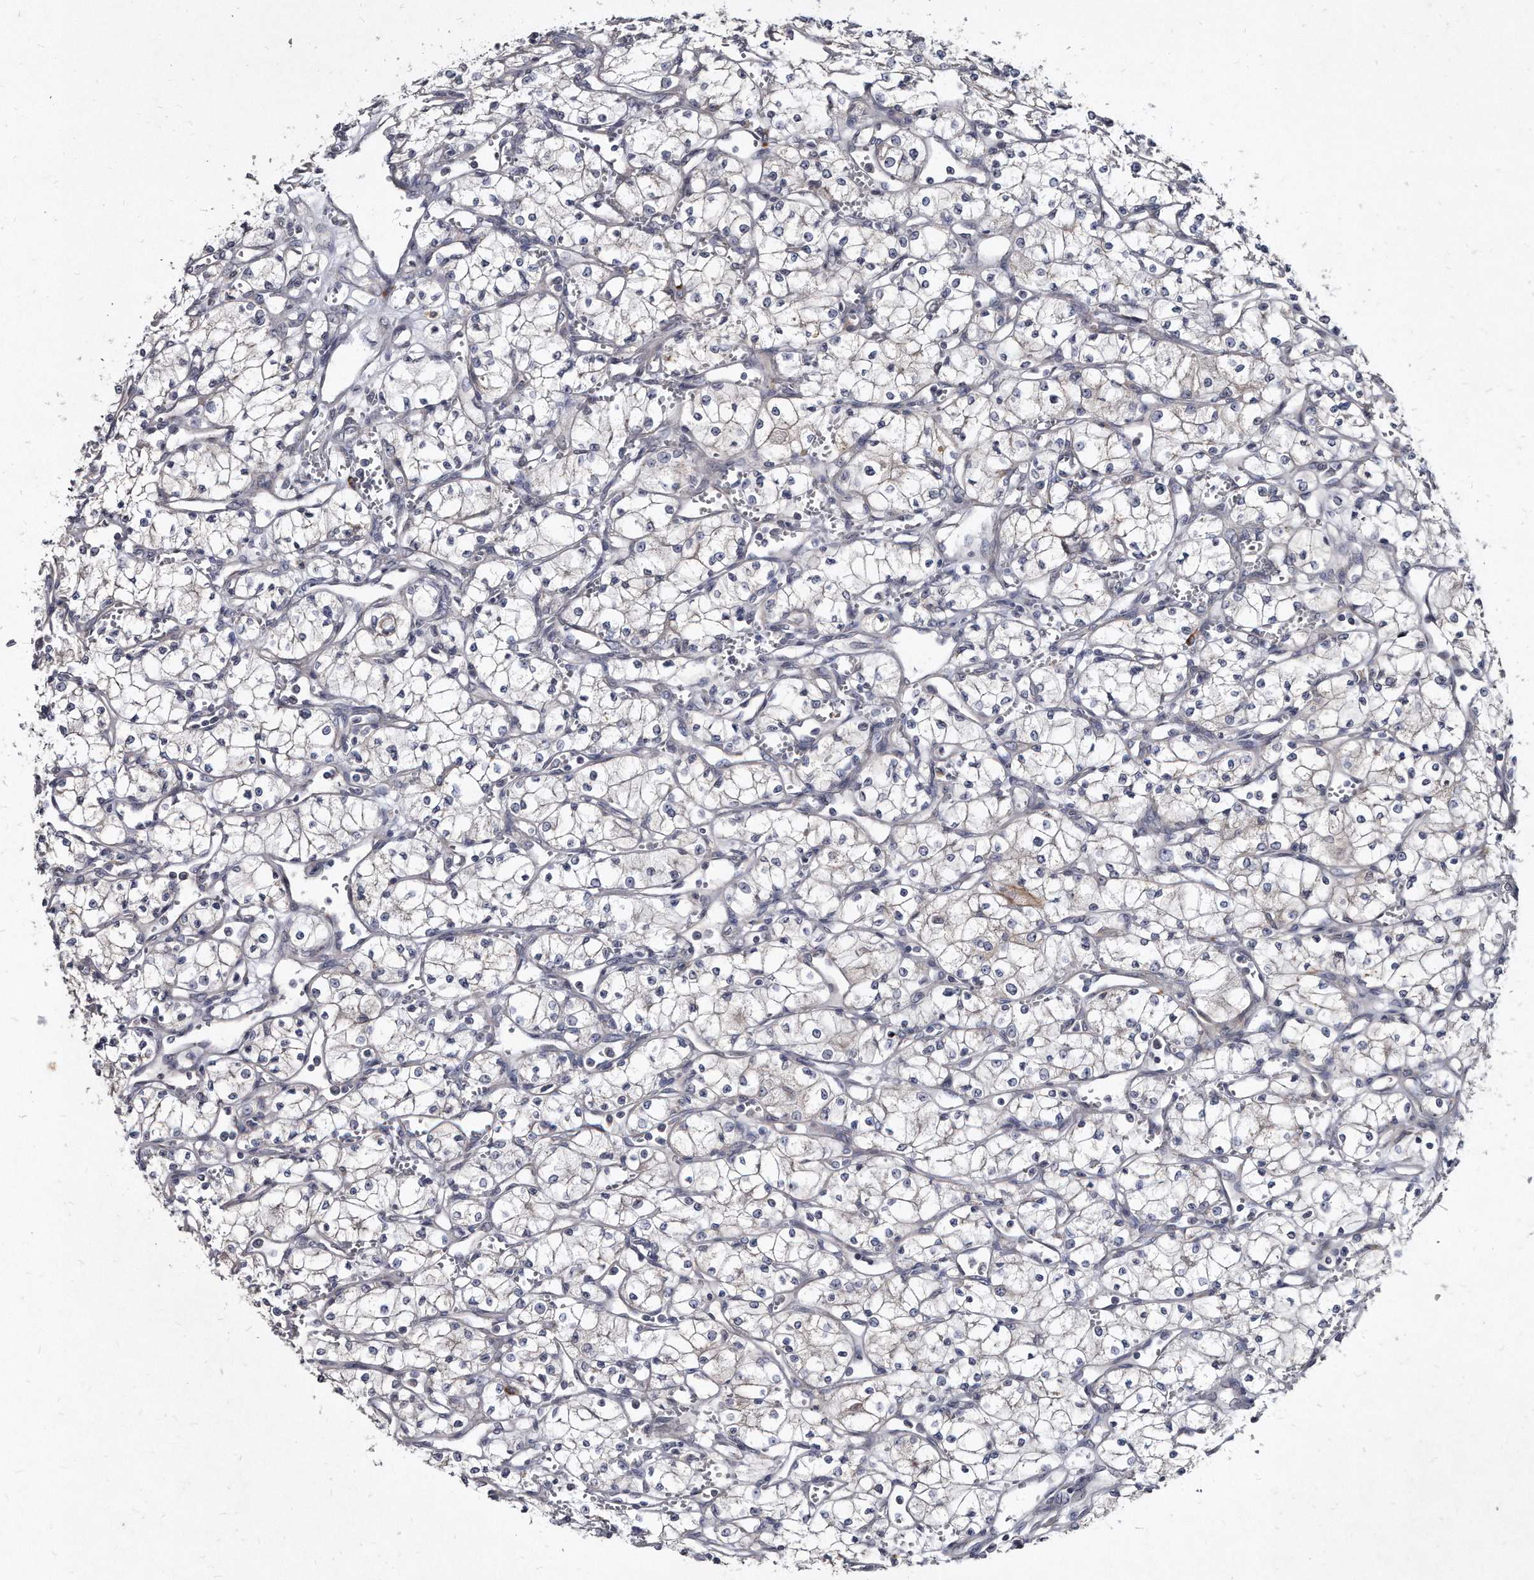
{"staining": {"intensity": "negative", "quantity": "none", "location": "none"}, "tissue": "renal cancer", "cell_type": "Tumor cells", "image_type": "cancer", "snomed": [{"axis": "morphology", "description": "Adenocarcinoma, NOS"}, {"axis": "topography", "description": "Kidney"}], "caption": "Tumor cells show no significant protein expression in renal cancer (adenocarcinoma).", "gene": "KLHDC3", "patient": {"sex": "male", "age": 59}}